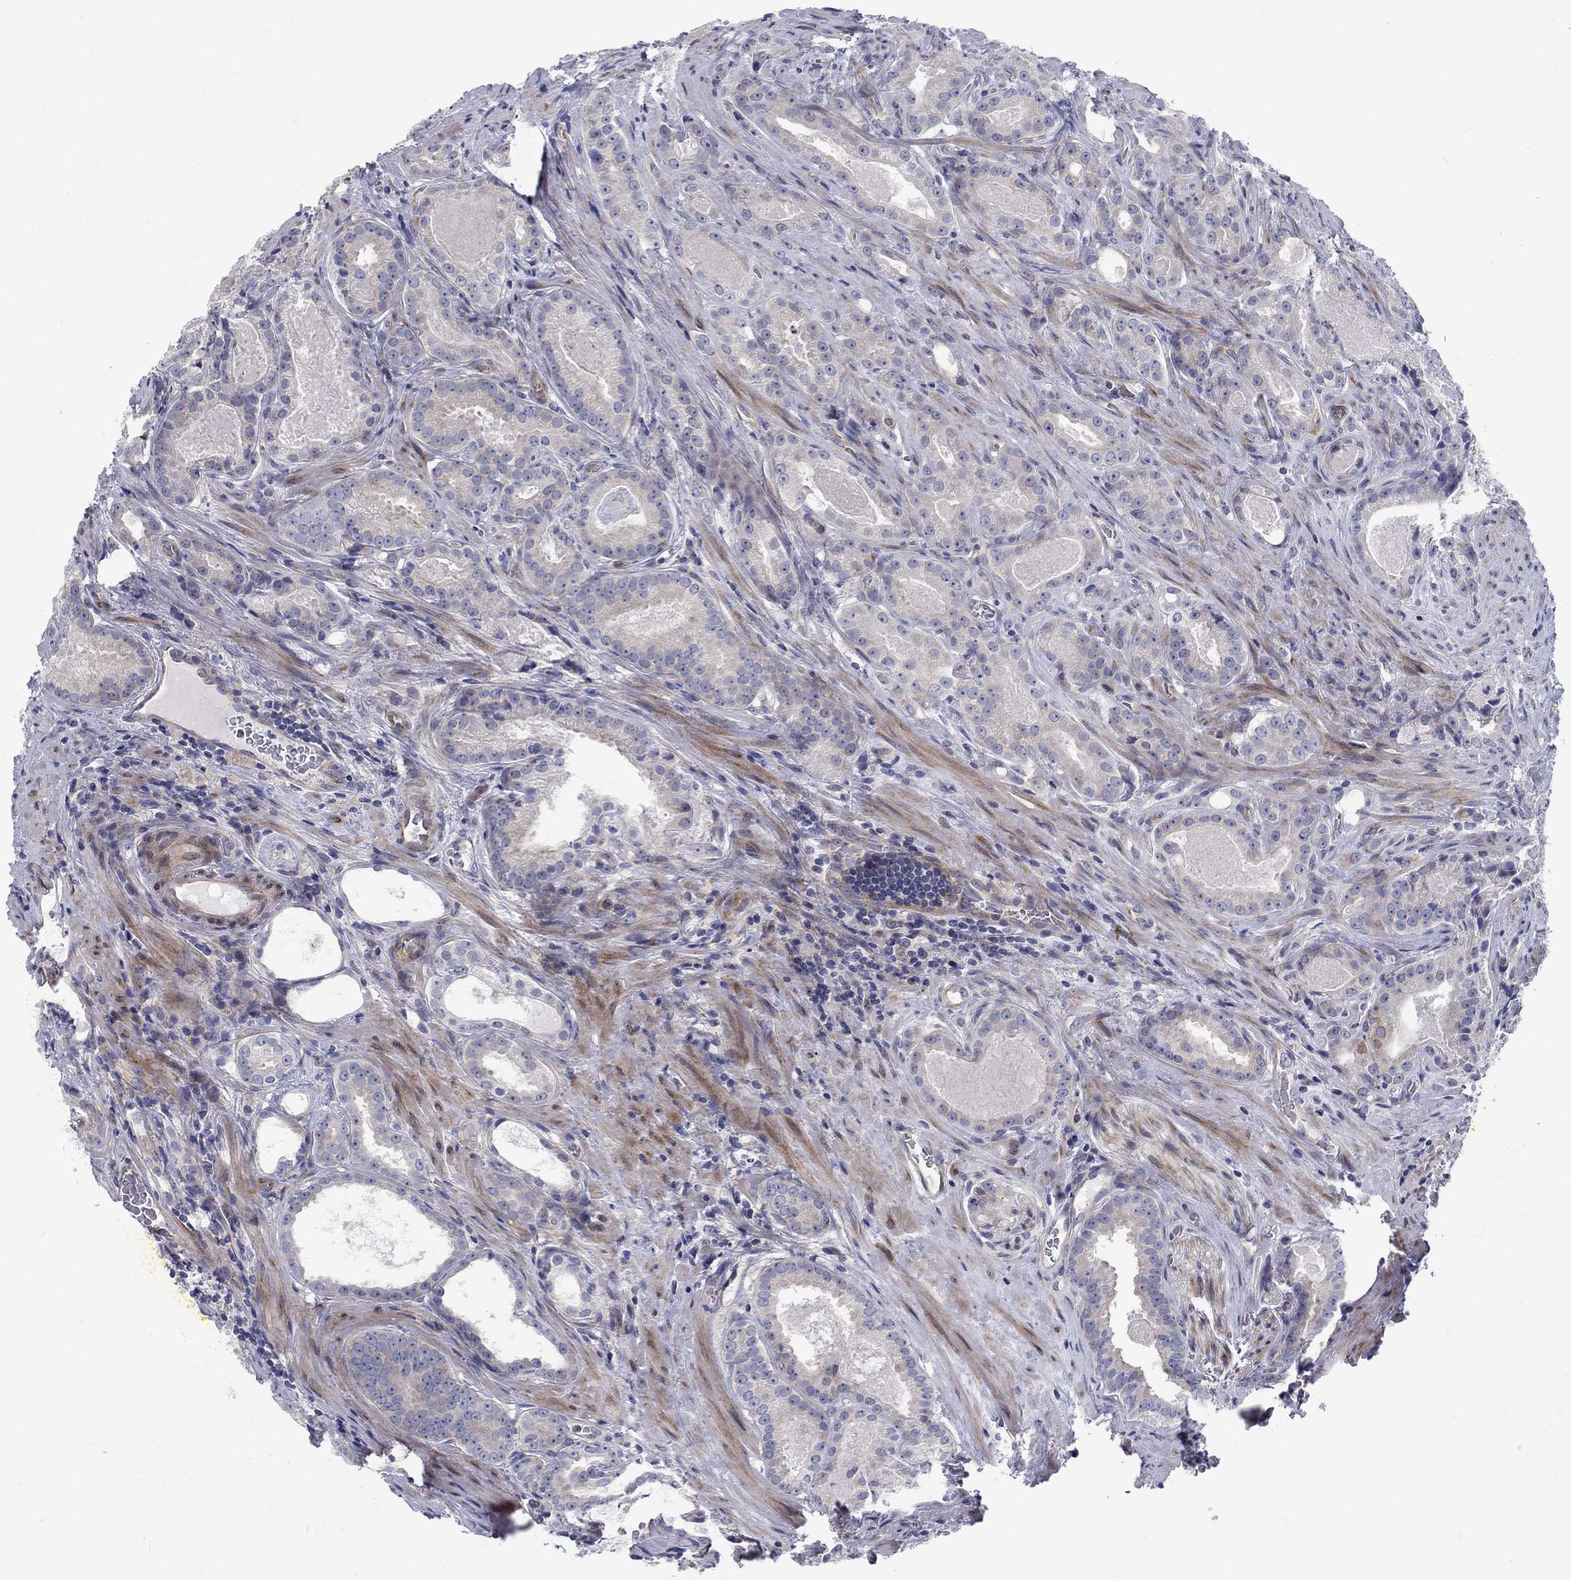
{"staining": {"intensity": "negative", "quantity": "none", "location": "none"}, "tissue": "prostate cancer", "cell_type": "Tumor cells", "image_type": "cancer", "snomed": [{"axis": "morphology", "description": "Adenocarcinoma, NOS"}, {"axis": "topography", "description": "Prostate"}], "caption": "Histopathology image shows no significant protein staining in tumor cells of prostate cancer.", "gene": "FXR1", "patient": {"sex": "male", "age": 61}}